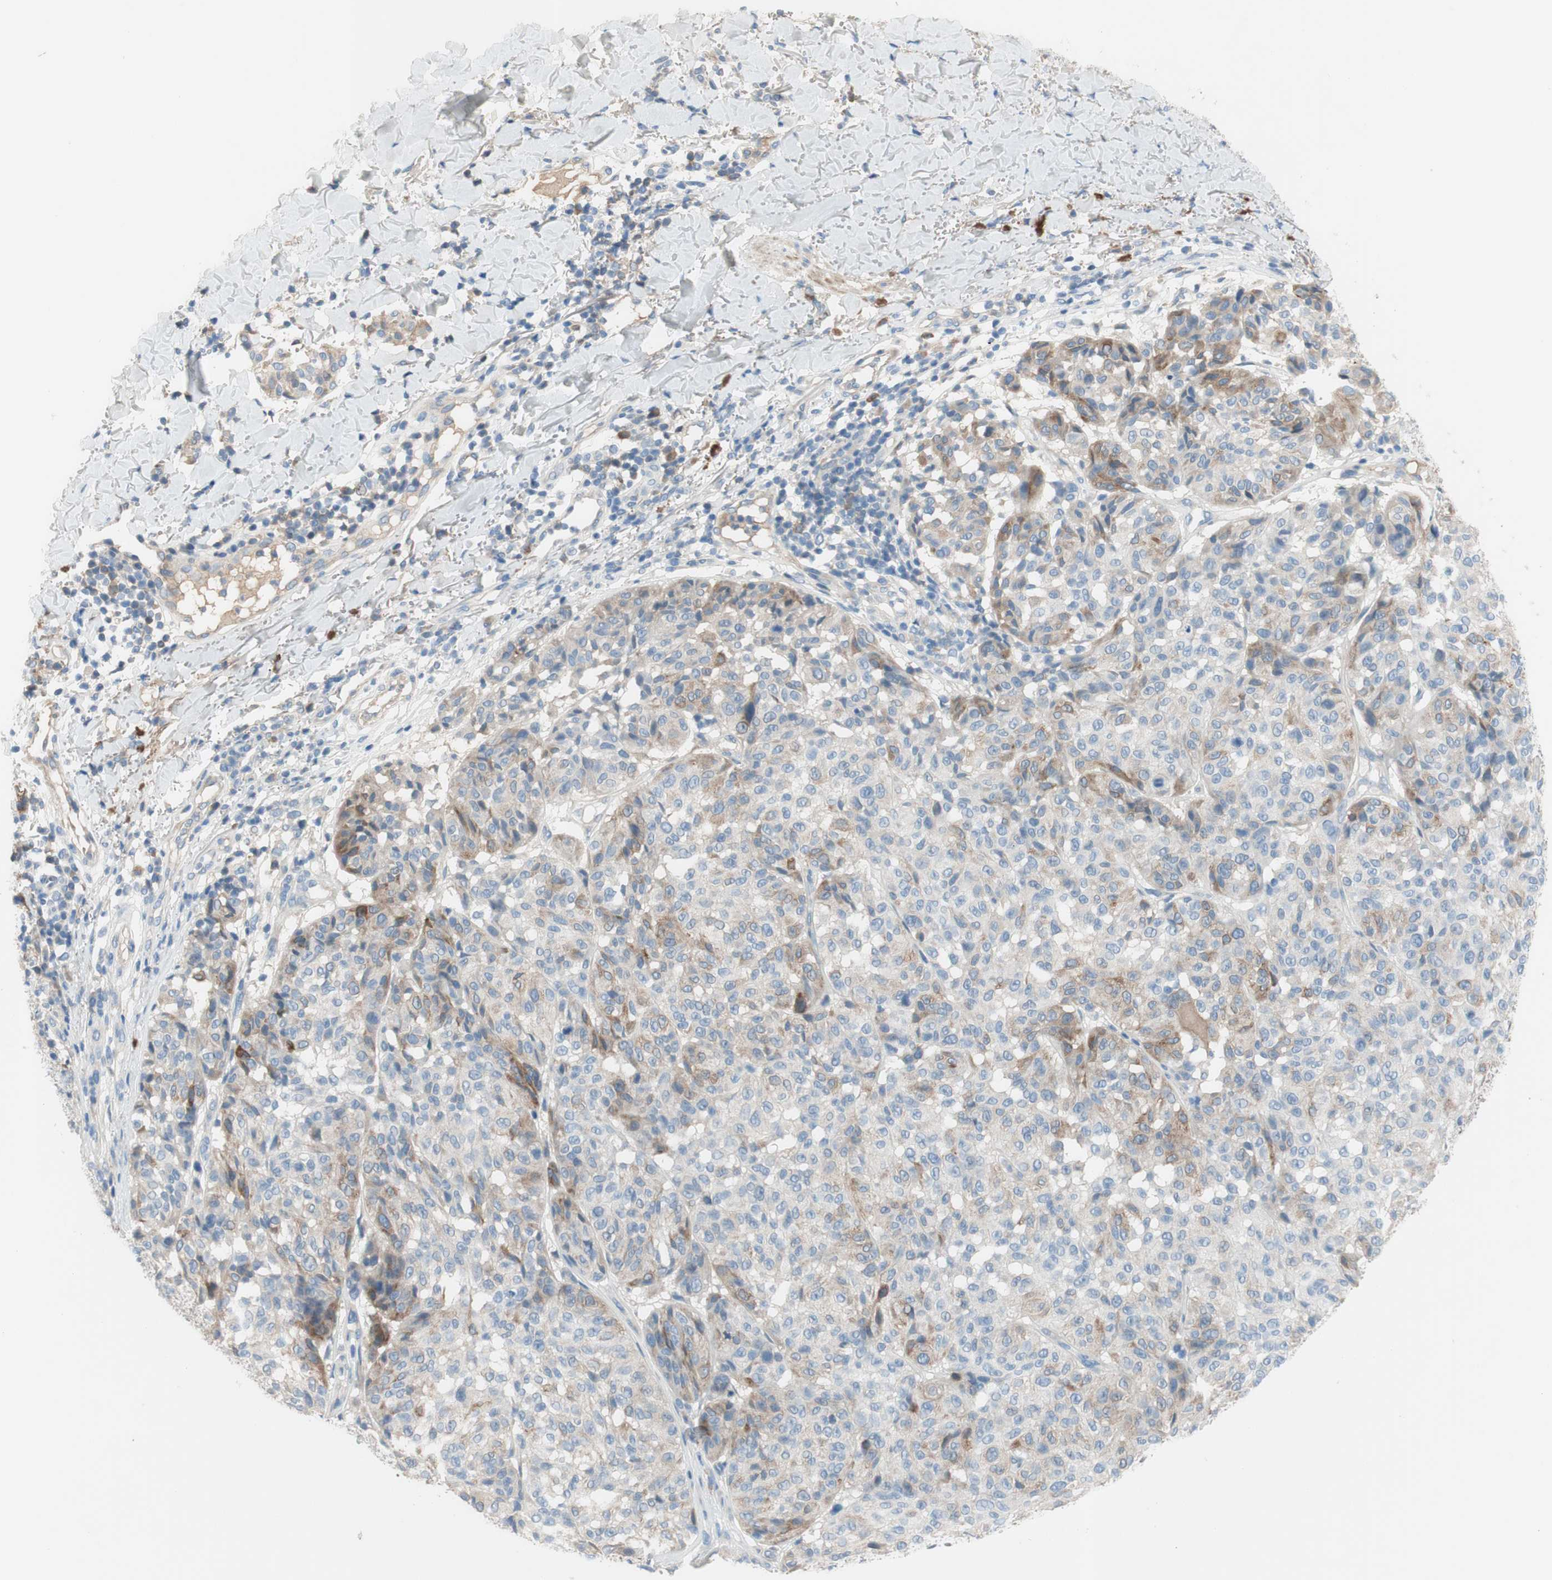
{"staining": {"intensity": "moderate", "quantity": "<25%", "location": "cytoplasmic/membranous"}, "tissue": "melanoma", "cell_type": "Tumor cells", "image_type": "cancer", "snomed": [{"axis": "morphology", "description": "Malignant melanoma, NOS"}, {"axis": "topography", "description": "Skin"}], "caption": "Brown immunohistochemical staining in melanoma demonstrates moderate cytoplasmic/membranous staining in about <25% of tumor cells.", "gene": "FDFT1", "patient": {"sex": "female", "age": 46}}